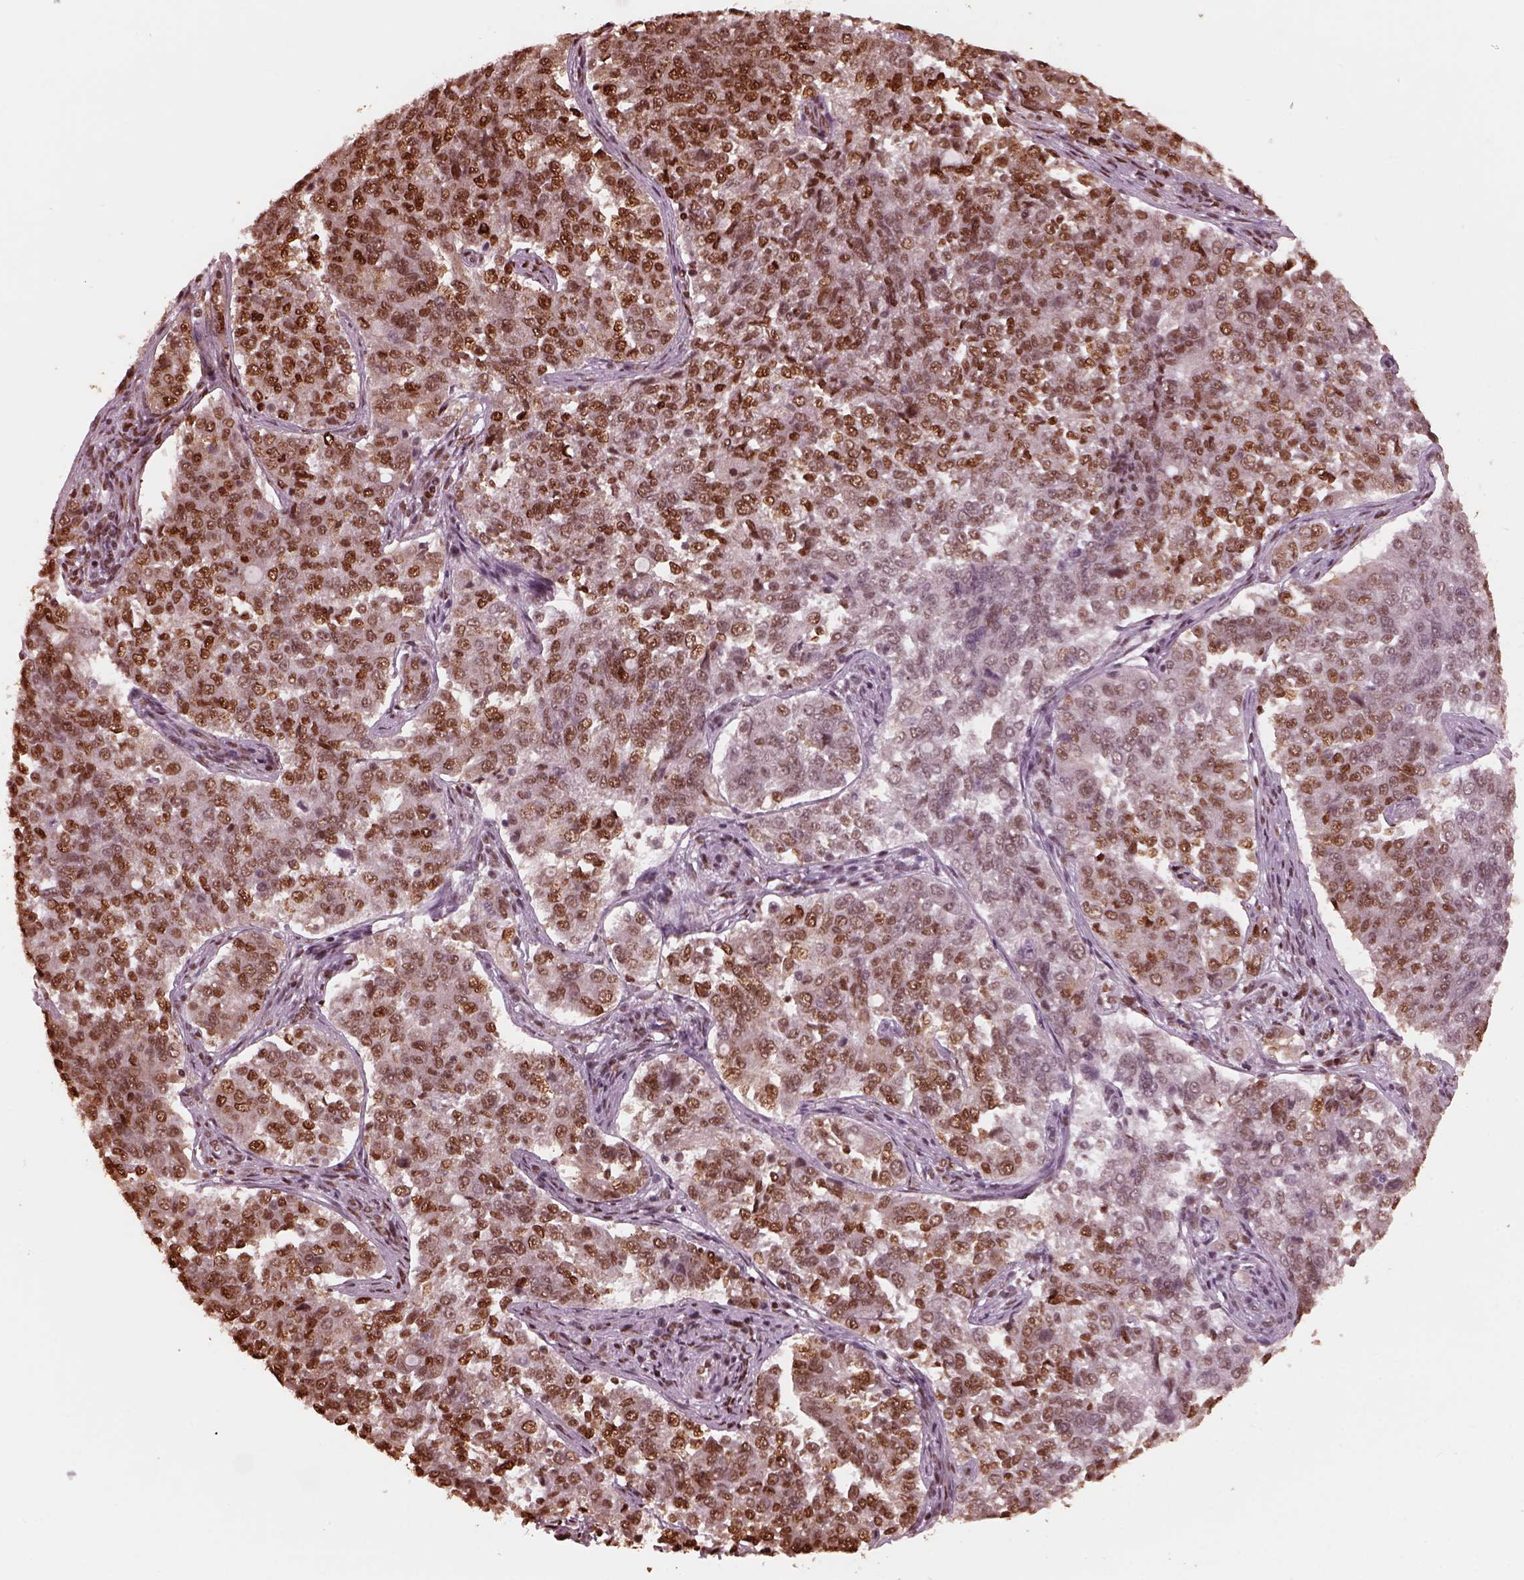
{"staining": {"intensity": "moderate", "quantity": ">75%", "location": "nuclear"}, "tissue": "endometrial cancer", "cell_type": "Tumor cells", "image_type": "cancer", "snomed": [{"axis": "morphology", "description": "Adenocarcinoma, NOS"}, {"axis": "topography", "description": "Endometrium"}], "caption": "The image displays staining of endometrial cancer, revealing moderate nuclear protein positivity (brown color) within tumor cells.", "gene": "NSD1", "patient": {"sex": "female", "age": 43}}